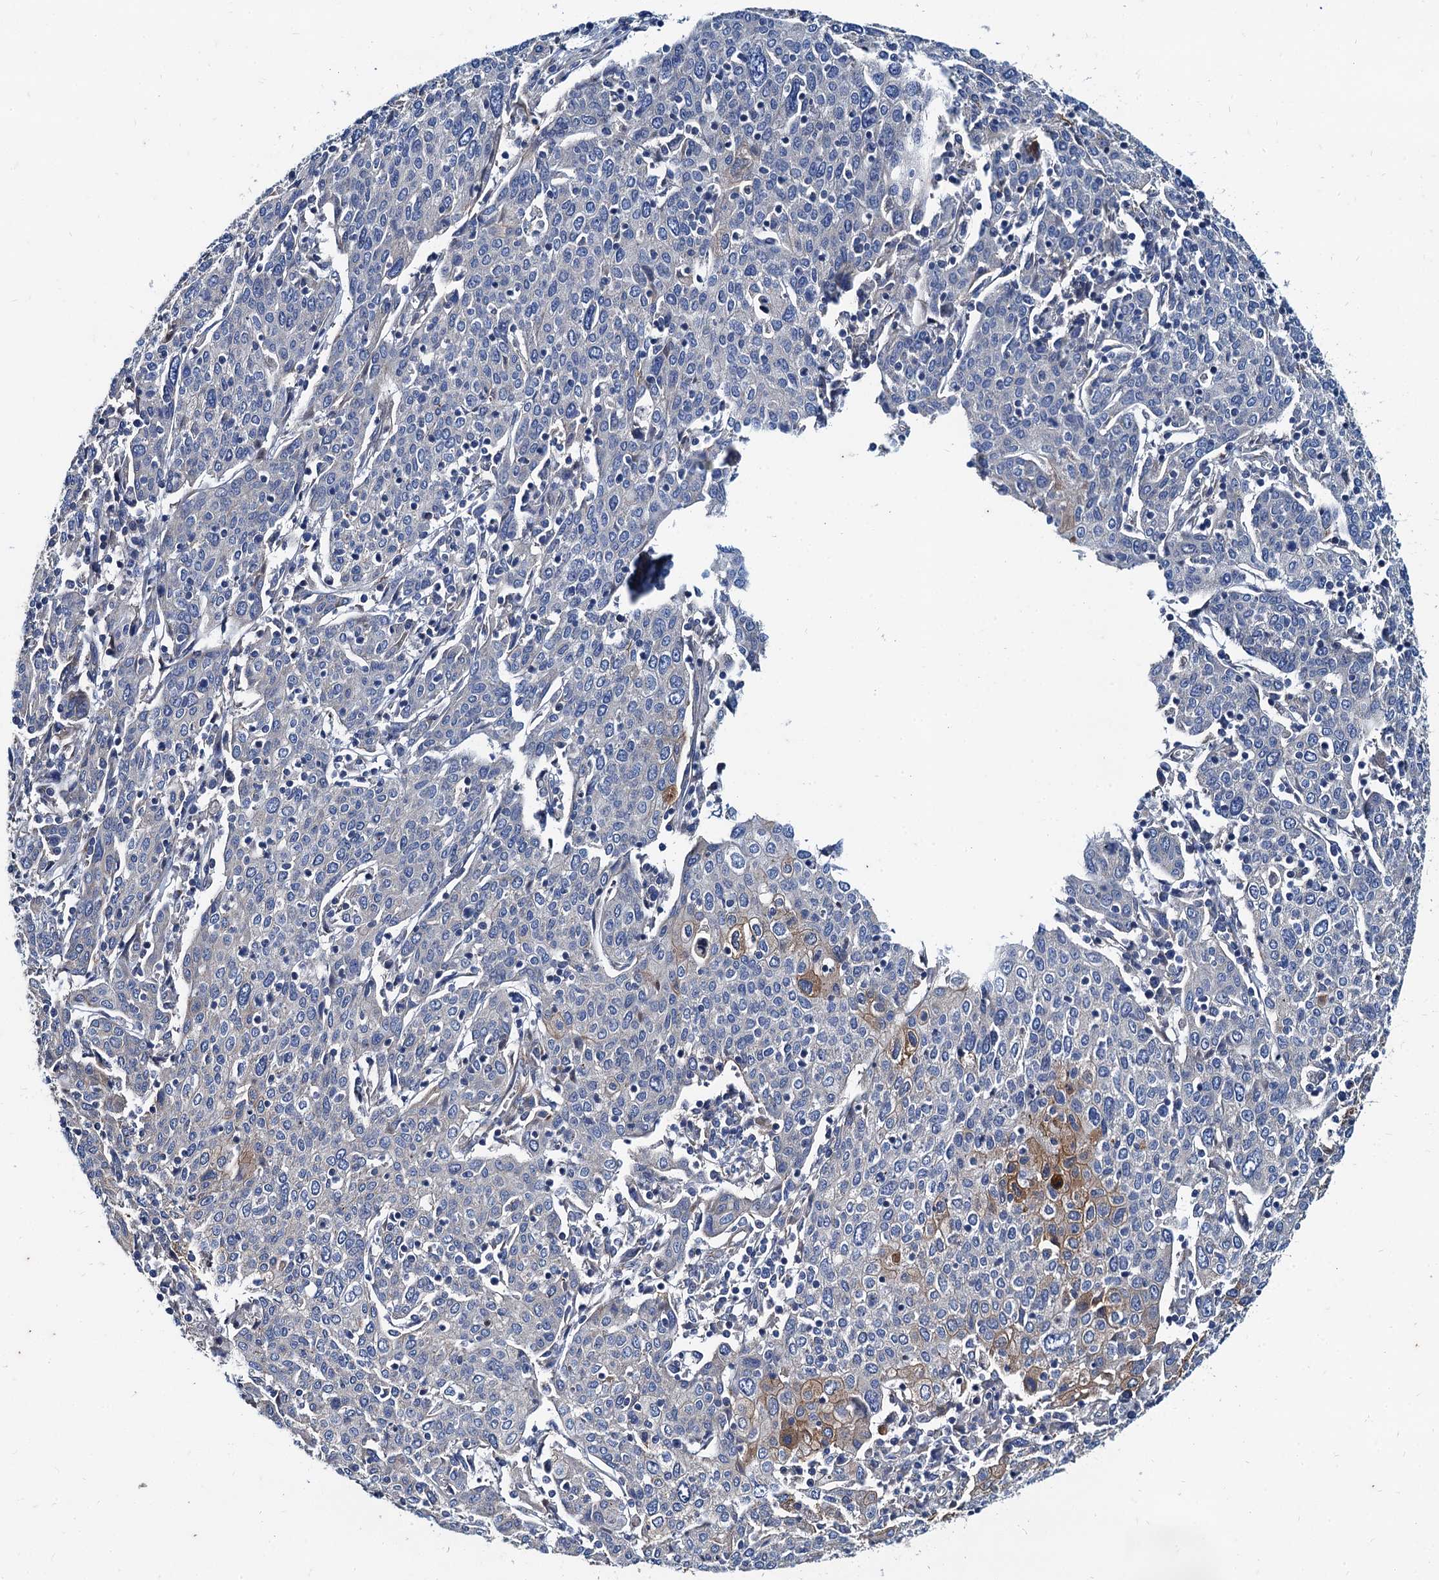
{"staining": {"intensity": "weak", "quantity": "<25%", "location": "cytoplasmic/membranous"}, "tissue": "cervical cancer", "cell_type": "Tumor cells", "image_type": "cancer", "snomed": [{"axis": "morphology", "description": "Squamous cell carcinoma, NOS"}, {"axis": "topography", "description": "Cervix"}], "caption": "DAB immunohistochemical staining of human cervical squamous cell carcinoma displays no significant staining in tumor cells.", "gene": "NGRN", "patient": {"sex": "female", "age": 67}}